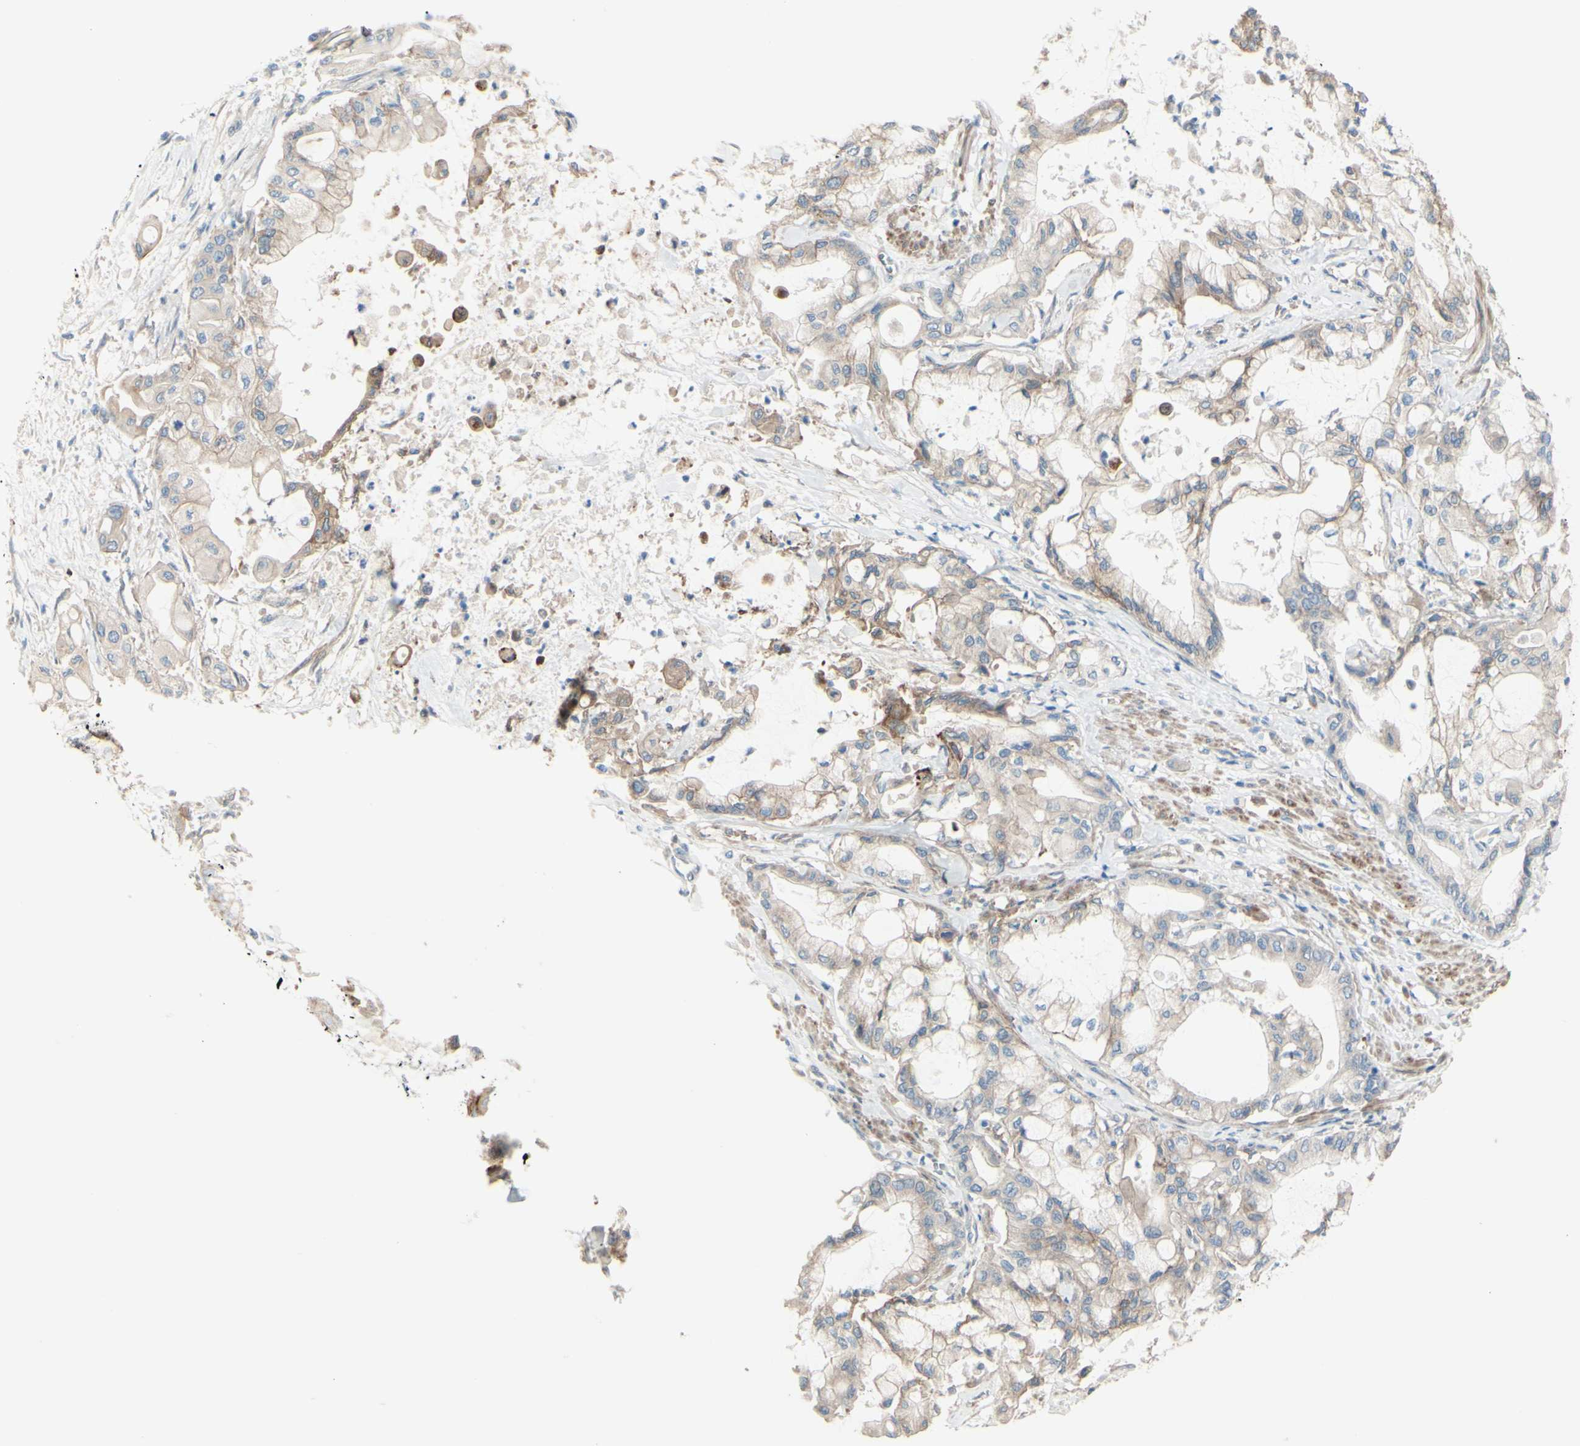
{"staining": {"intensity": "weak", "quantity": ">75%", "location": "cytoplasmic/membranous"}, "tissue": "pancreatic cancer", "cell_type": "Tumor cells", "image_type": "cancer", "snomed": [{"axis": "morphology", "description": "Adenocarcinoma, NOS"}, {"axis": "morphology", "description": "Adenocarcinoma, metastatic, NOS"}, {"axis": "topography", "description": "Lymph node"}, {"axis": "topography", "description": "Pancreas"}, {"axis": "topography", "description": "Duodenum"}], "caption": "Immunohistochemistry (IHC) (DAB) staining of pancreatic adenocarcinoma shows weak cytoplasmic/membranous protein expression in approximately >75% of tumor cells.", "gene": "LRRK1", "patient": {"sex": "female", "age": 64}}